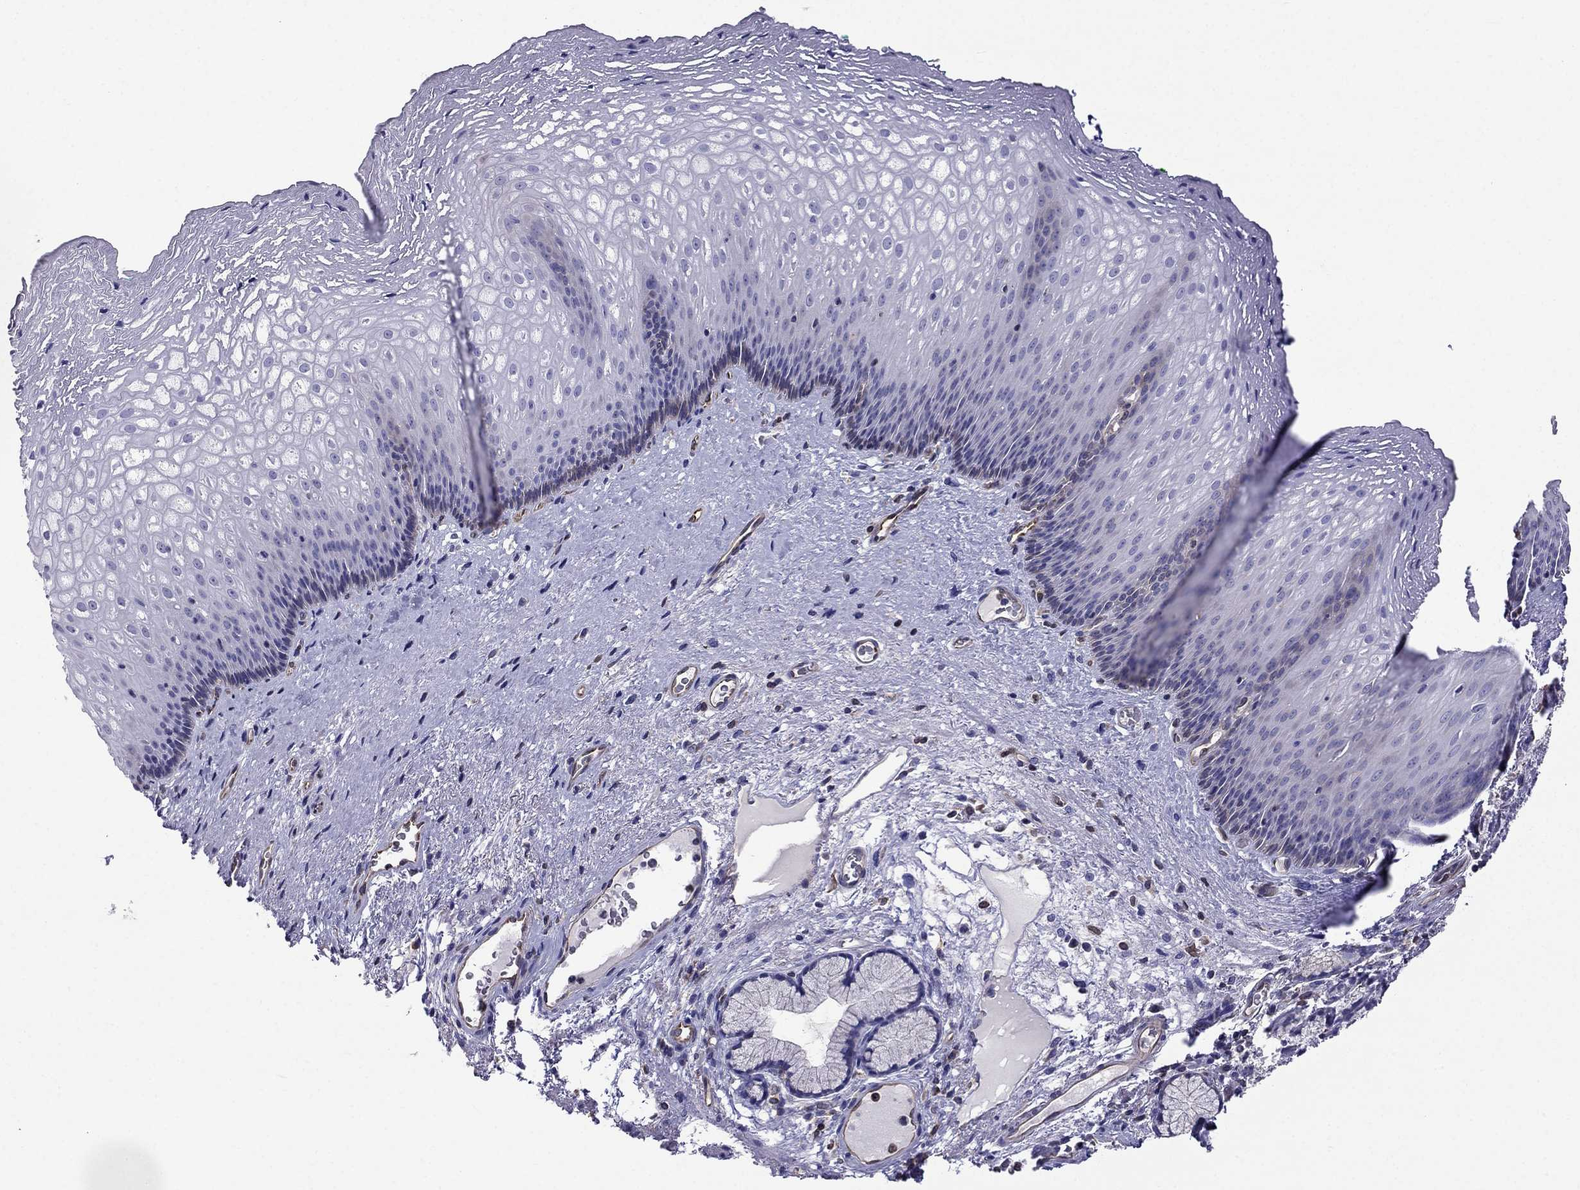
{"staining": {"intensity": "negative", "quantity": "none", "location": "none"}, "tissue": "esophagus", "cell_type": "Squamous epithelial cells", "image_type": "normal", "snomed": [{"axis": "morphology", "description": "Normal tissue, NOS"}, {"axis": "topography", "description": "Esophagus"}], "caption": "The micrograph demonstrates no significant positivity in squamous epithelial cells of esophagus.", "gene": "GNAL", "patient": {"sex": "male", "age": 76}}